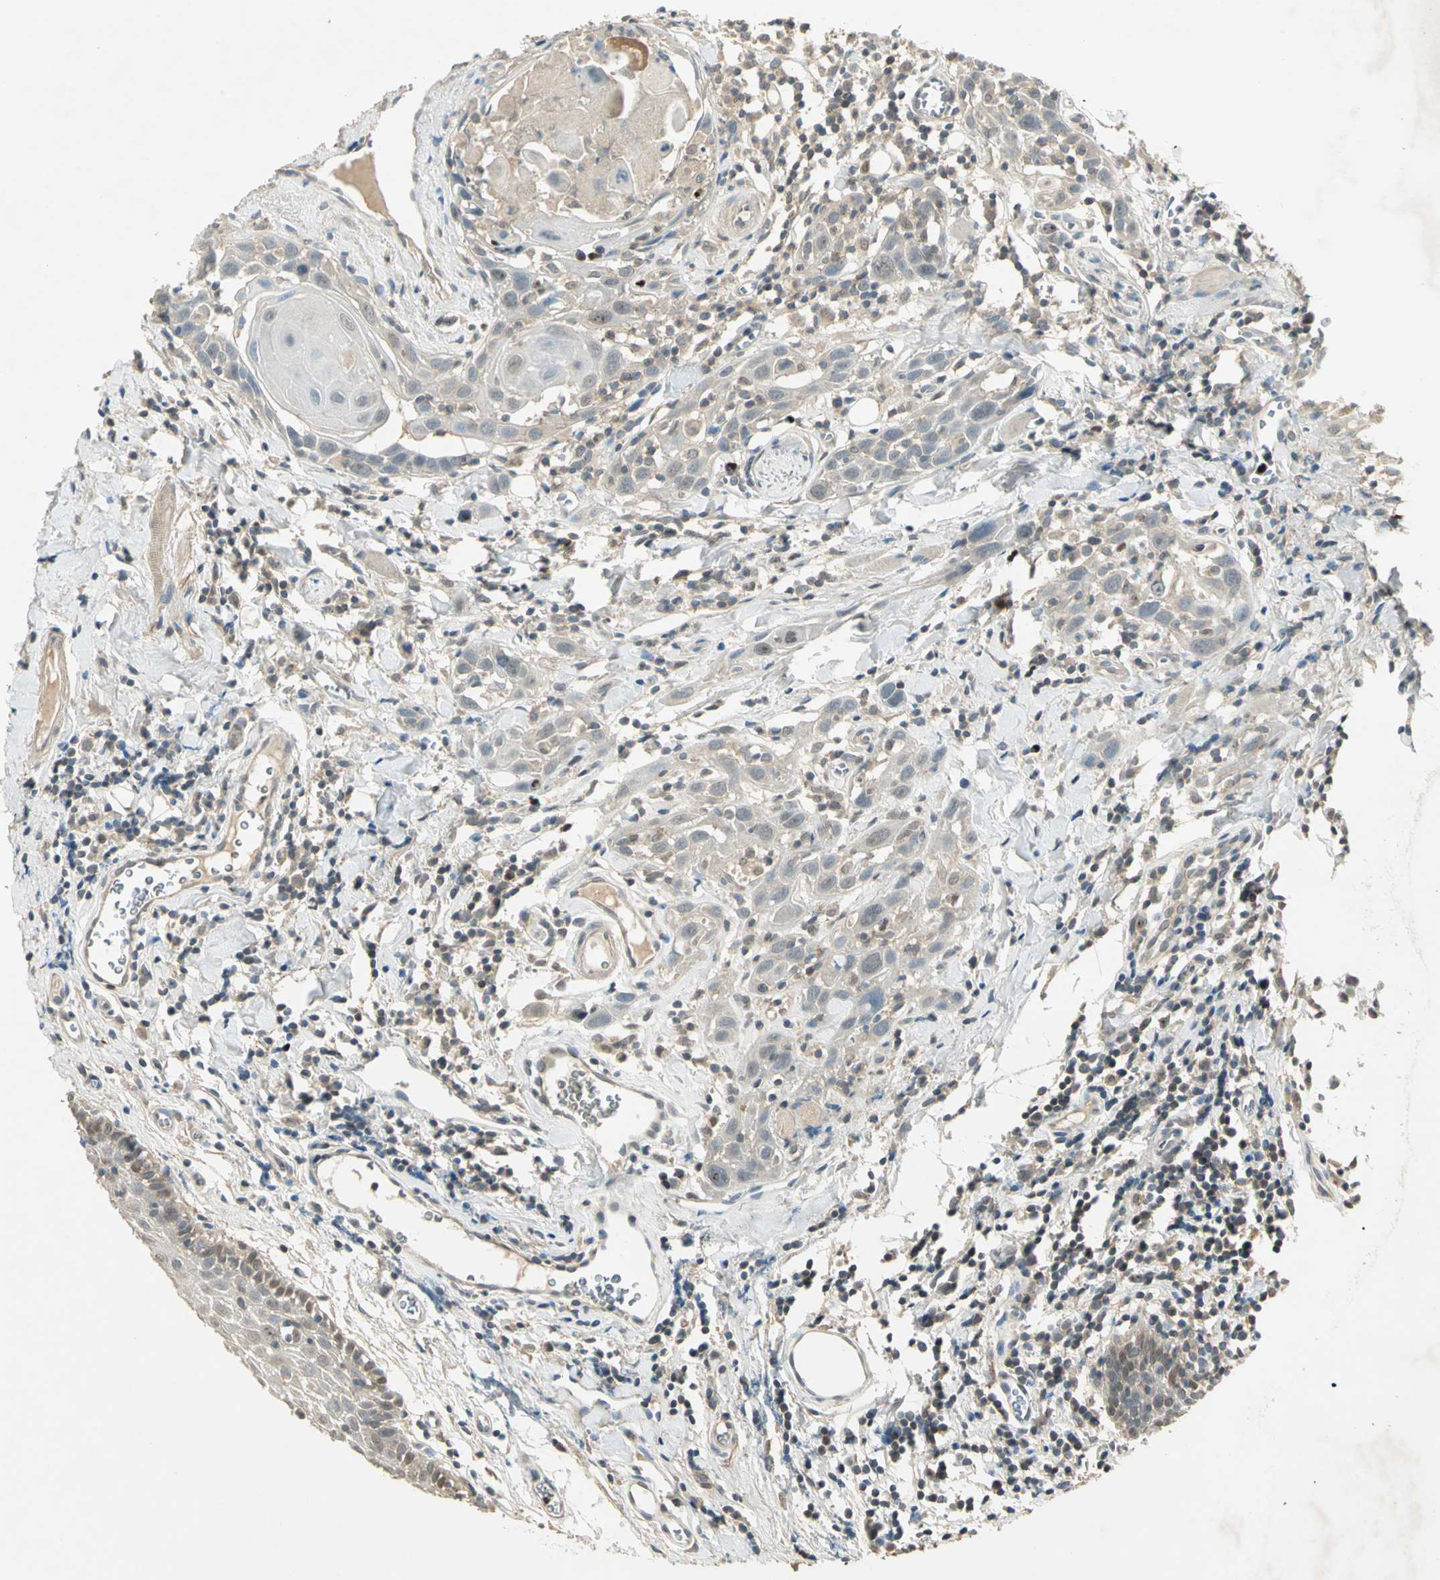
{"staining": {"intensity": "weak", "quantity": ">75%", "location": "cytoplasmic/membranous"}, "tissue": "head and neck cancer", "cell_type": "Tumor cells", "image_type": "cancer", "snomed": [{"axis": "morphology", "description": "Squamous cell carcinoma, NOS"}, {"axis": "topography", "description": "Oral tissue"}, {"axis": "topography", "description": "Head-Neck"}], "caption": "Human squamous cell carcinoma (head and neck) stained with a protein marker displays weak staining in tumor cells.", "gene": "BIRC2", "patient": {"sex": "female", "age": 50}}